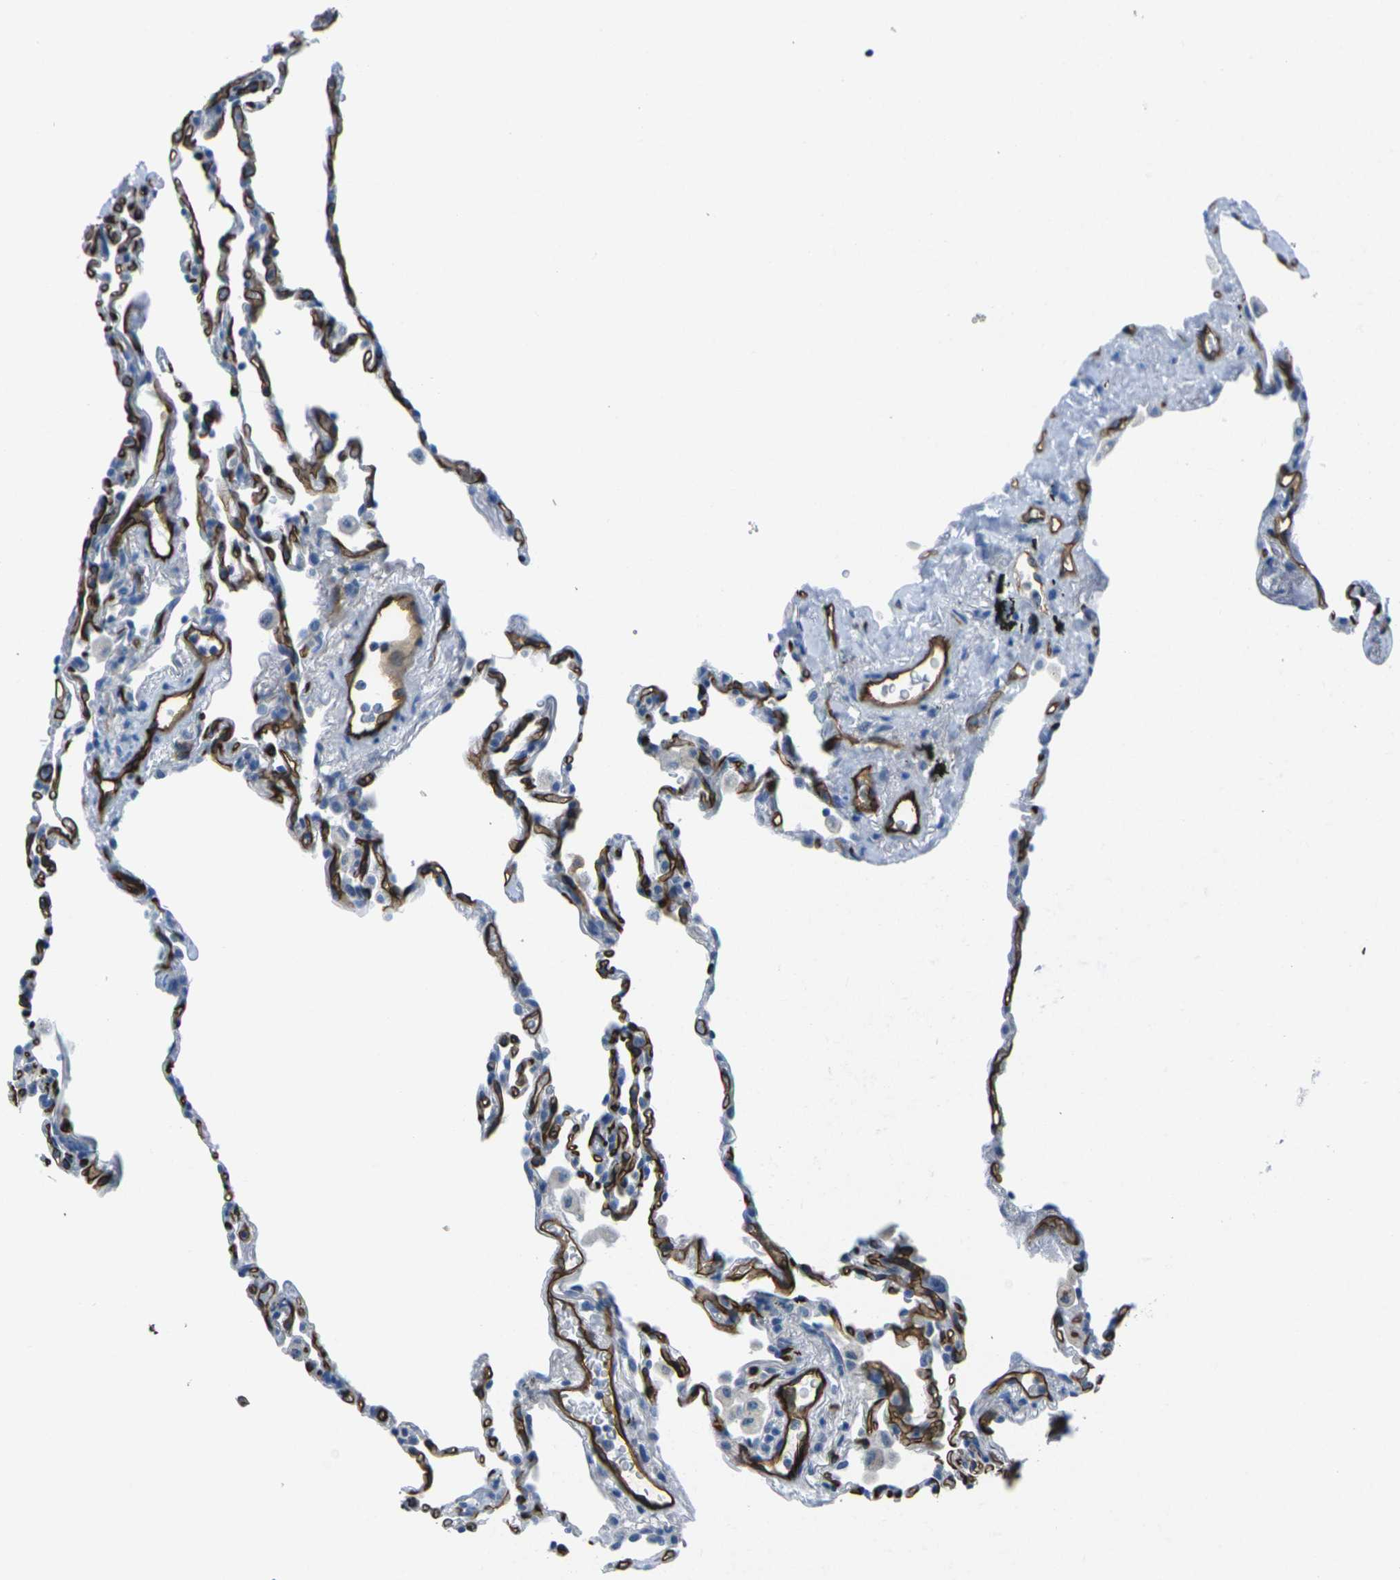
{"staining": {"intensity": "negative", "quantity": "none", "location": "none"}, "tissue": "lung", "cell_type": "Alveolar cells", "image_type": "normal", "snomed": [{"axis": "morphology", "description": "Normal tissue, NOS"}, {"axis": "topography", "description": "Lung"}], "caption": "This photomicrograph is of unremarkable lung stained with IHC to label a protein in brown with the nuclei are counter-stained blue. There is no staining in alveolar cells. (DAB (3,3'-diaminobenzidine) immunohistochemistry (IHC) with hematoxylin counter stain).", "gene": "HSPA12B", "patient": {"sex": "male", "age": 59}}